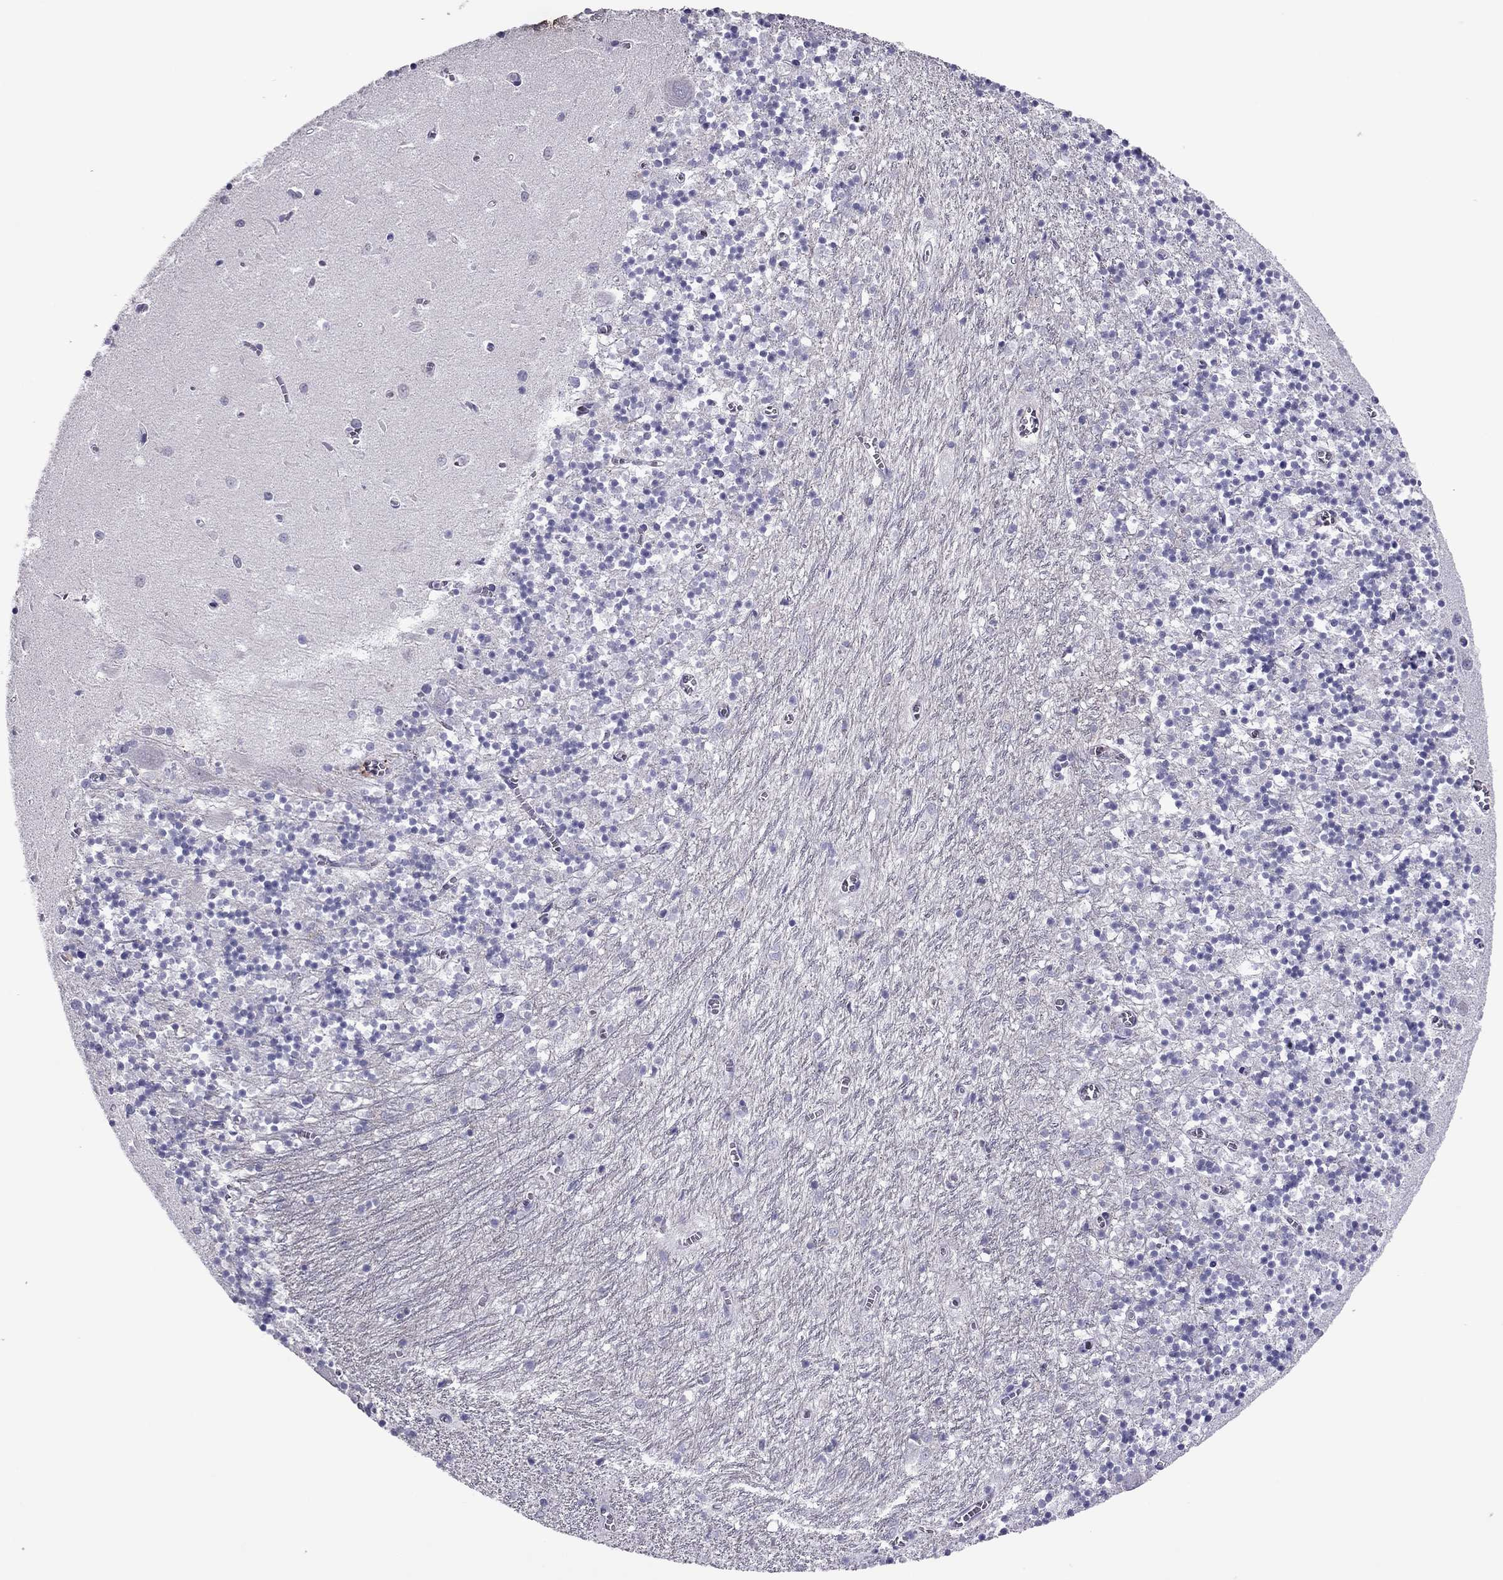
{"staining": {"intensity": "negative", "quantity": "none", "location": "none"}, "tissue": "cerebellum", "cell_type": "Cells in granular layer", "image_type": "normal", "snomed": [{"axis": "morphology", "description": "Normal tissue, NOS"}, {"axis": "topography", "description": "Cerebellum"}], "caption": "Immunohistochemistry (IHC) histopathology image of unremarkable cerebellum stained for a protein (brown), which displays no expression in cells in granular layer. (DAB IHC visualized using brightfield microscopy, high magnification).", "gene": "SLC16A8", "patient": {"sex": "female", "age": 64}}